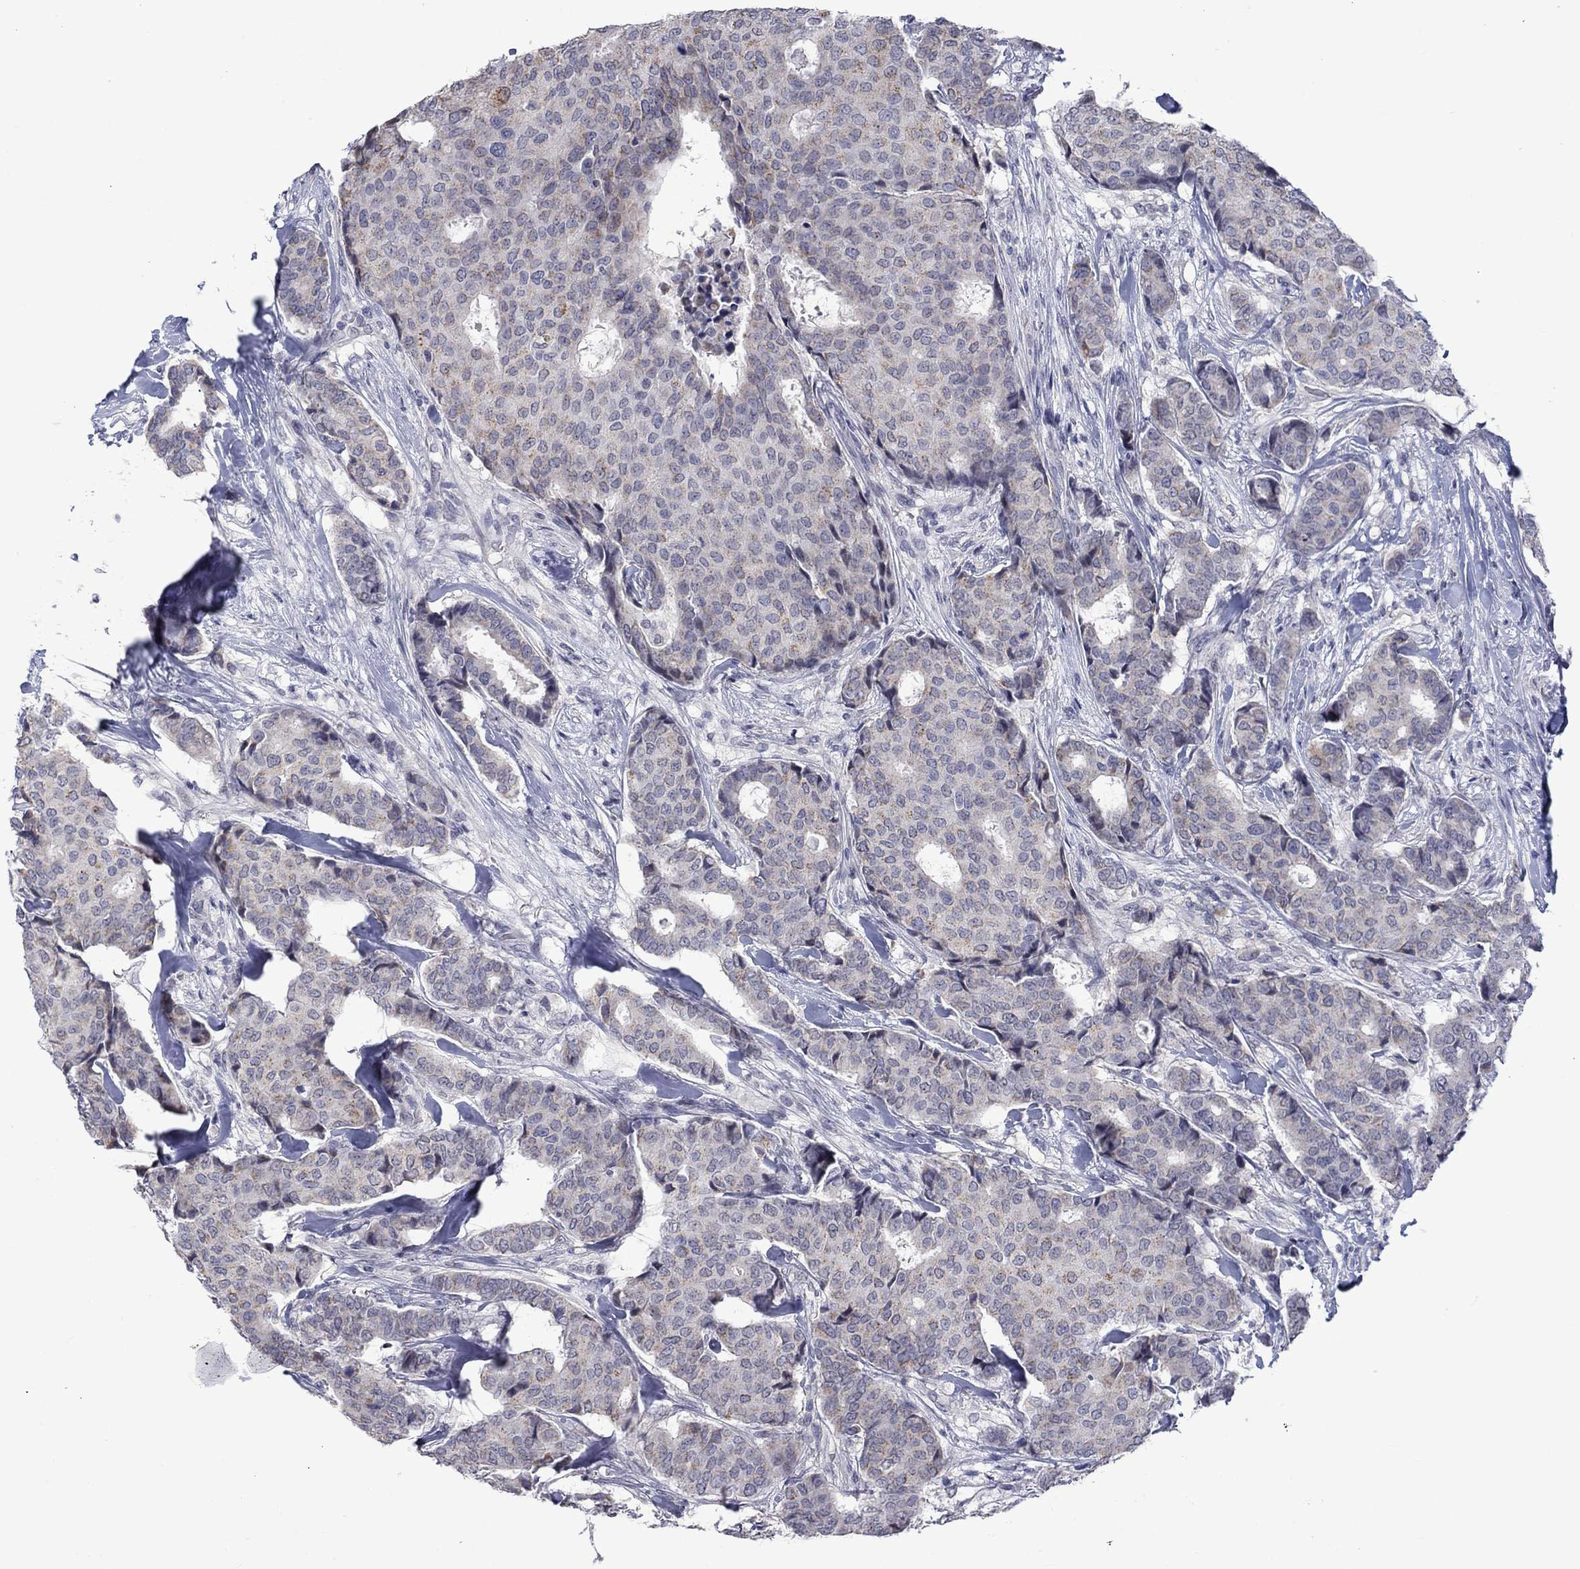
{"staining": {"intensity": "negative", "quantity": "none", "location": "none"}, "tissue": "breast cancer", "cell_type": "Tumor cells", "image_type": "cancer", "snomed": [{"axis": "morphology", "description": "Duct carcinoma"}, {"axis": "topography", "description": "Breast"}], "caption": "High power microscopy image of an IHC histopathology image of breast cancer (intraductal carcinoma), revealing no significant expression in tumor cells. The staining was performed using DAB to visualize the protein expression in brown, while the nuclei were stained in blue with hematoxylin (Magnification: 20x).", "gene": "KCNJ16", "patient": {"sex": "female", "age": 75}}